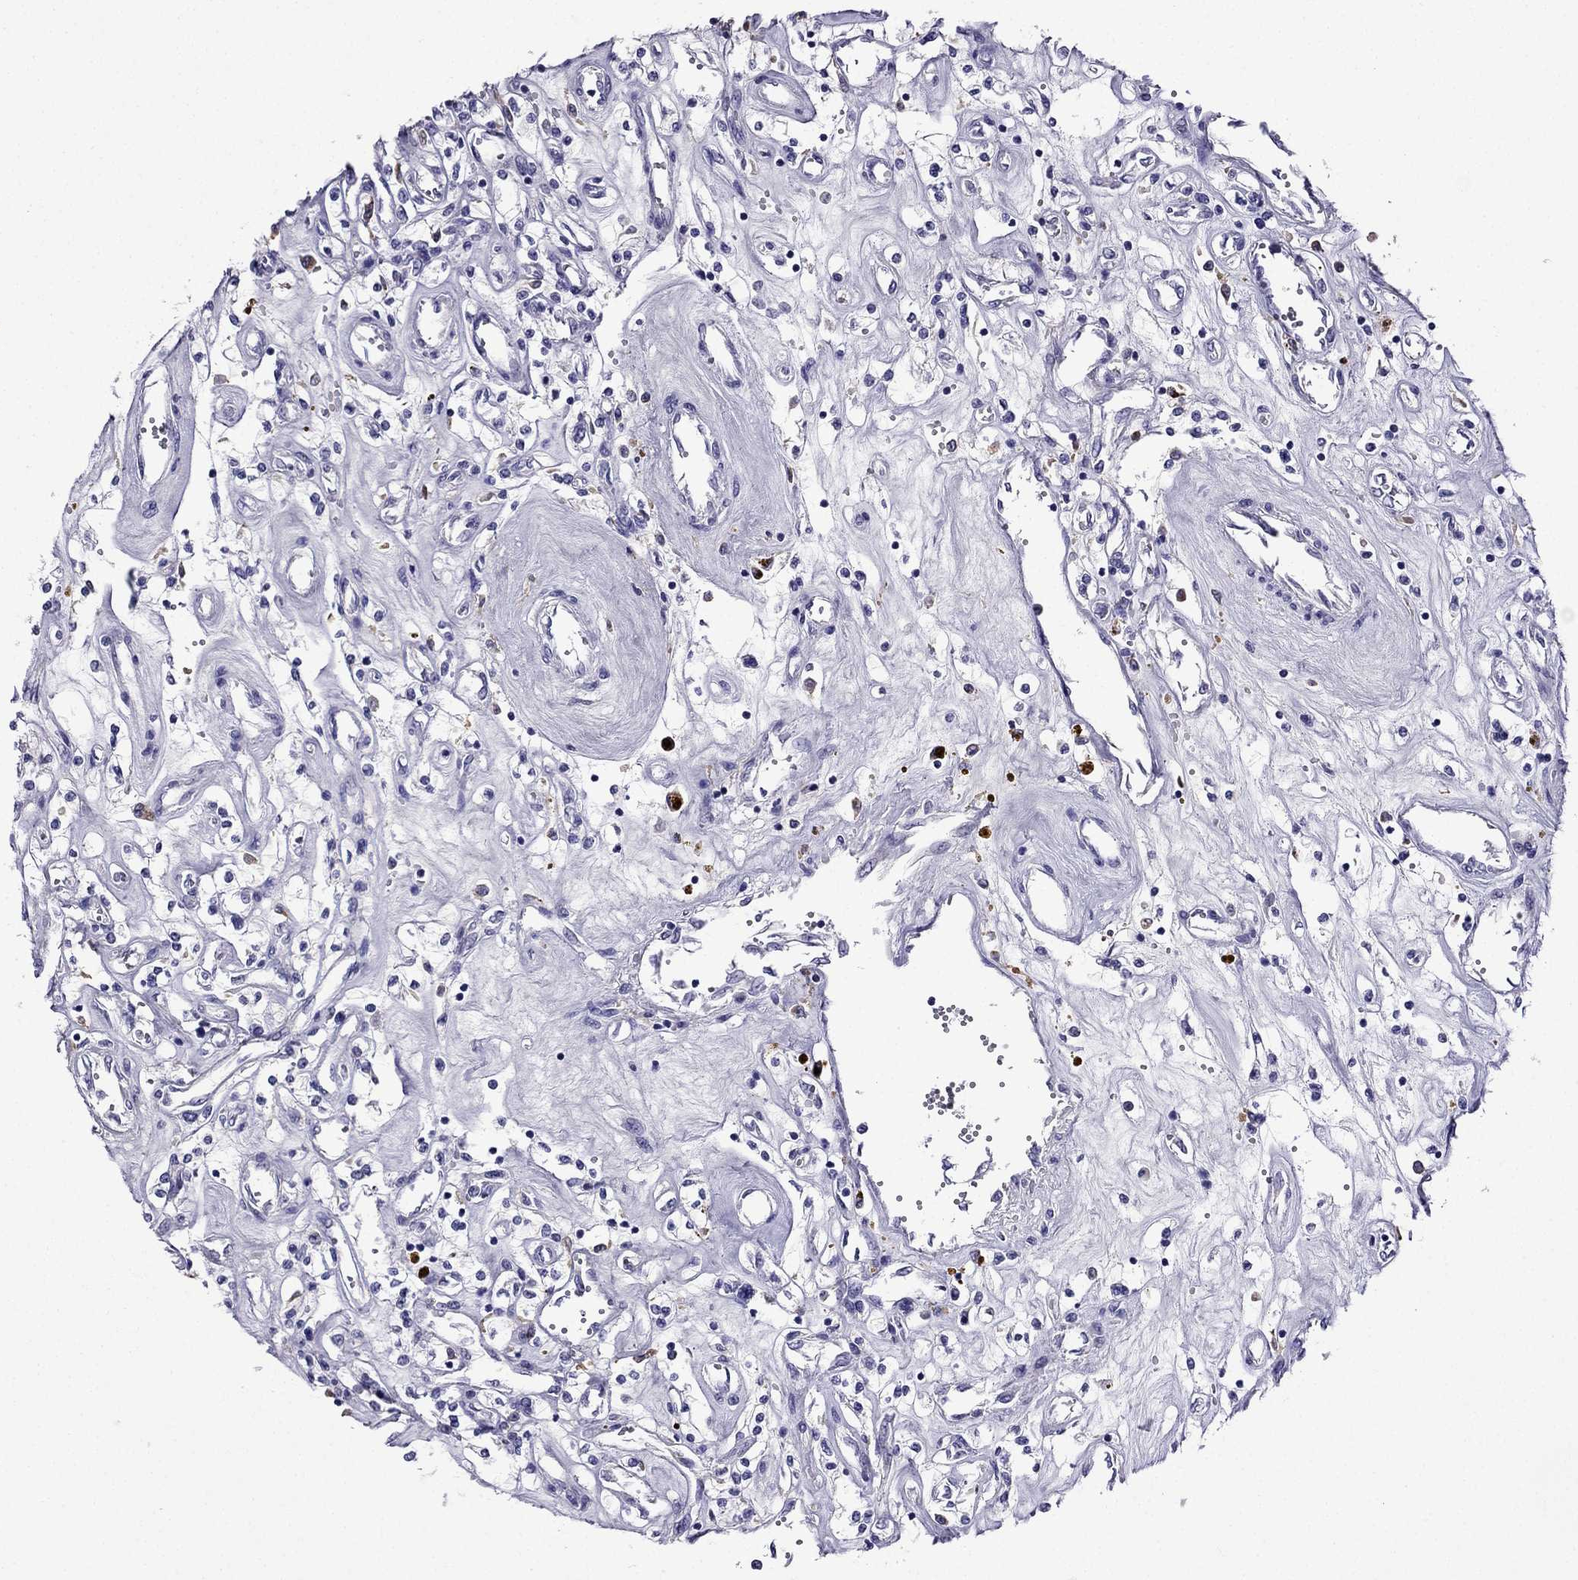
{"staining": {"intensity": "negative", "quantity": "none", "location": "none"}, "tissue": "renal cancer", "cell_type": "Tumor cells", "image_type": "cancer", "snomed": [{"axis": "morphology", "description": "Adenocarcinoma, NOS"}, {"axis": "topography", "description": "Kidney"}], "caption": "The immunohistochemistry image has no significant positivity in tumor cells of renal cancer tissue.", "gene": "TSSK4", "patient": {"sex": "female", "age": 59}}